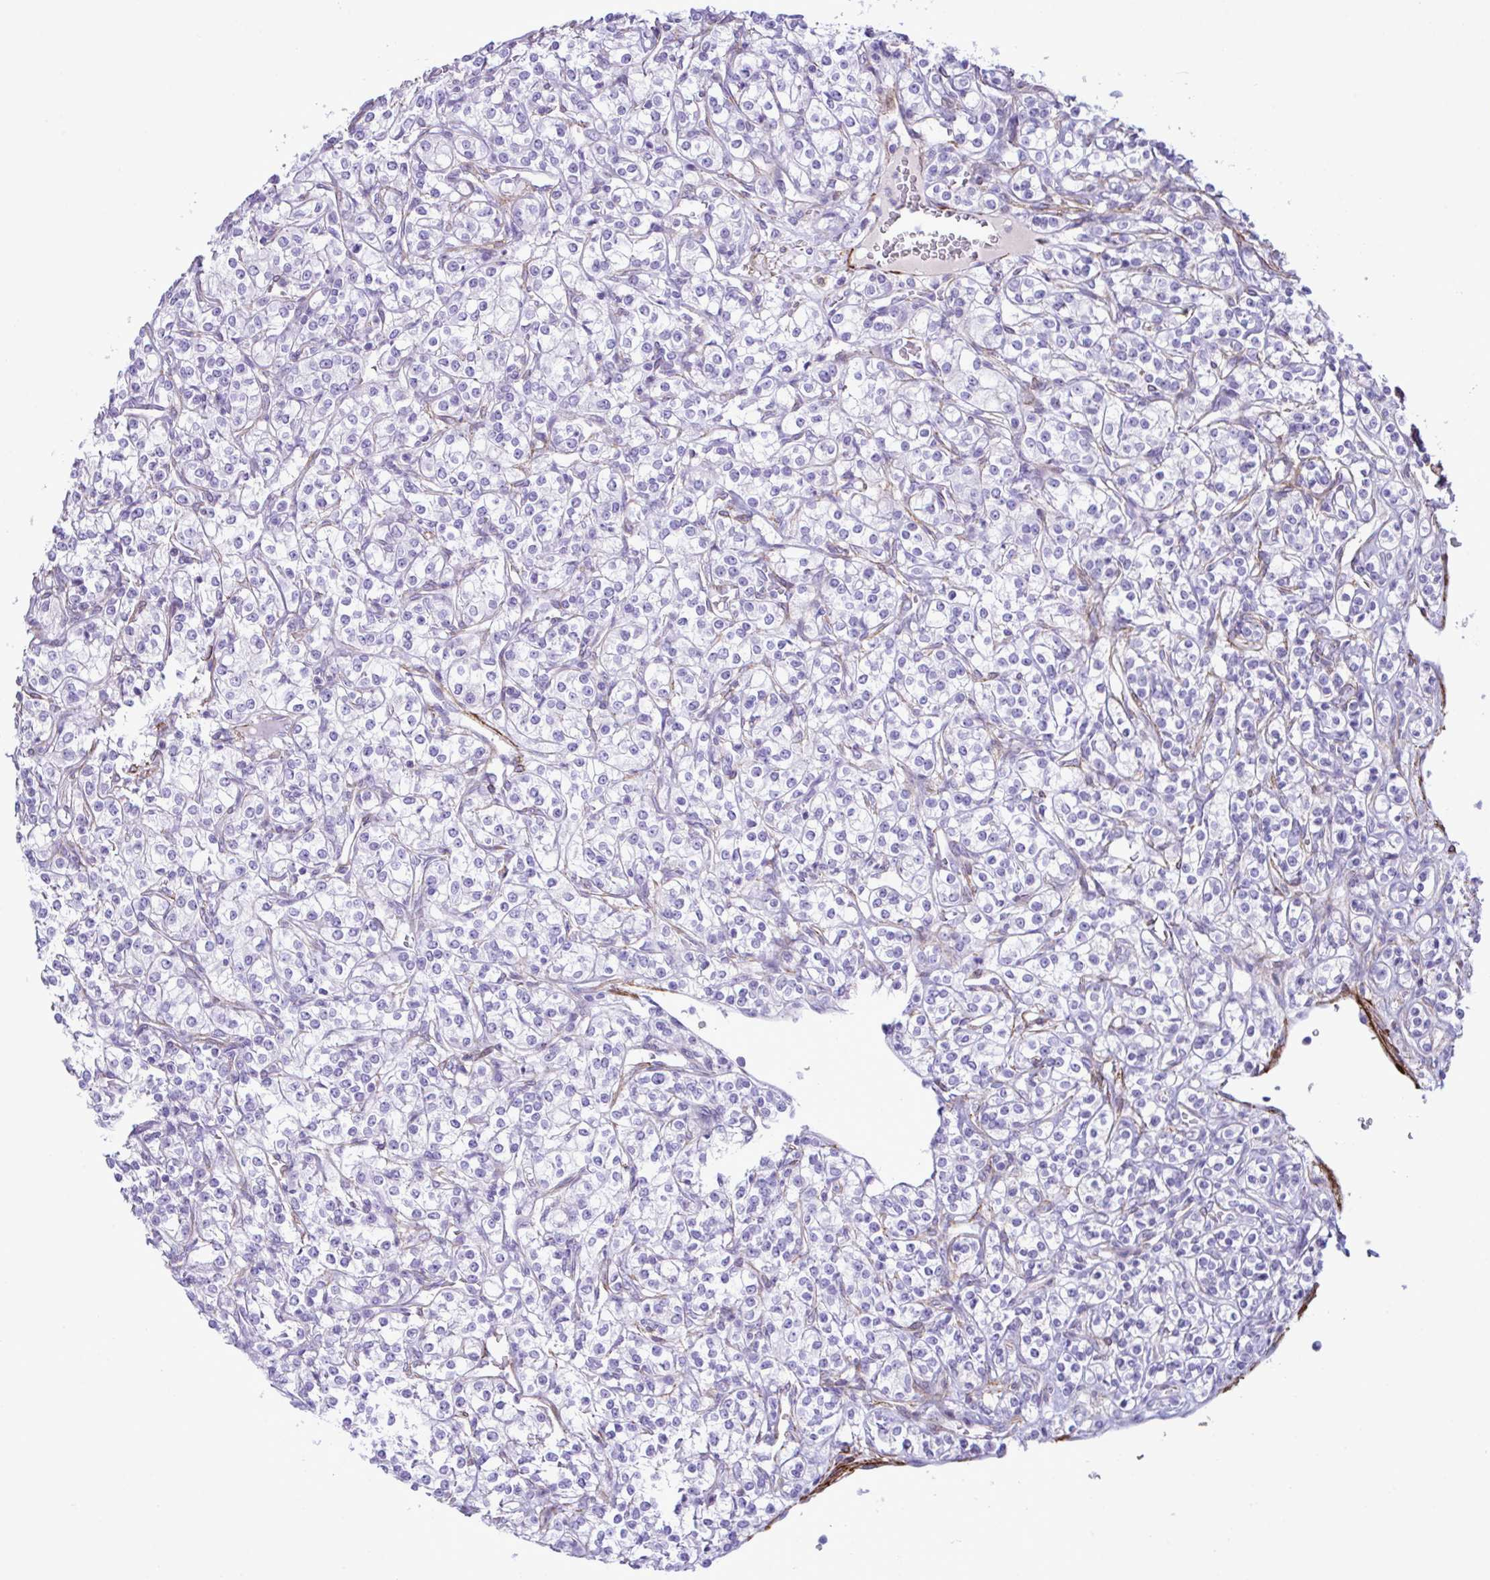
{"staining": {"intensity": "negative", "quantity": "none", "location": "none"}, "tissue": "renal cancer", "cell_type": "Tumor cells", "image_type": "cancer", "snomed": [{"axis": "morphology", "description": "Adenocarcinoma, NOS"}, {"axis": "topography", "description": "Kidney"}], "caption": "This is an immunohistochemistry (IHC) image of adenocarcinoma (renal). There is no staining in tumor cells.", "gene": "SYNPO2L", "patient": {"sex": "male", "age": 77}}